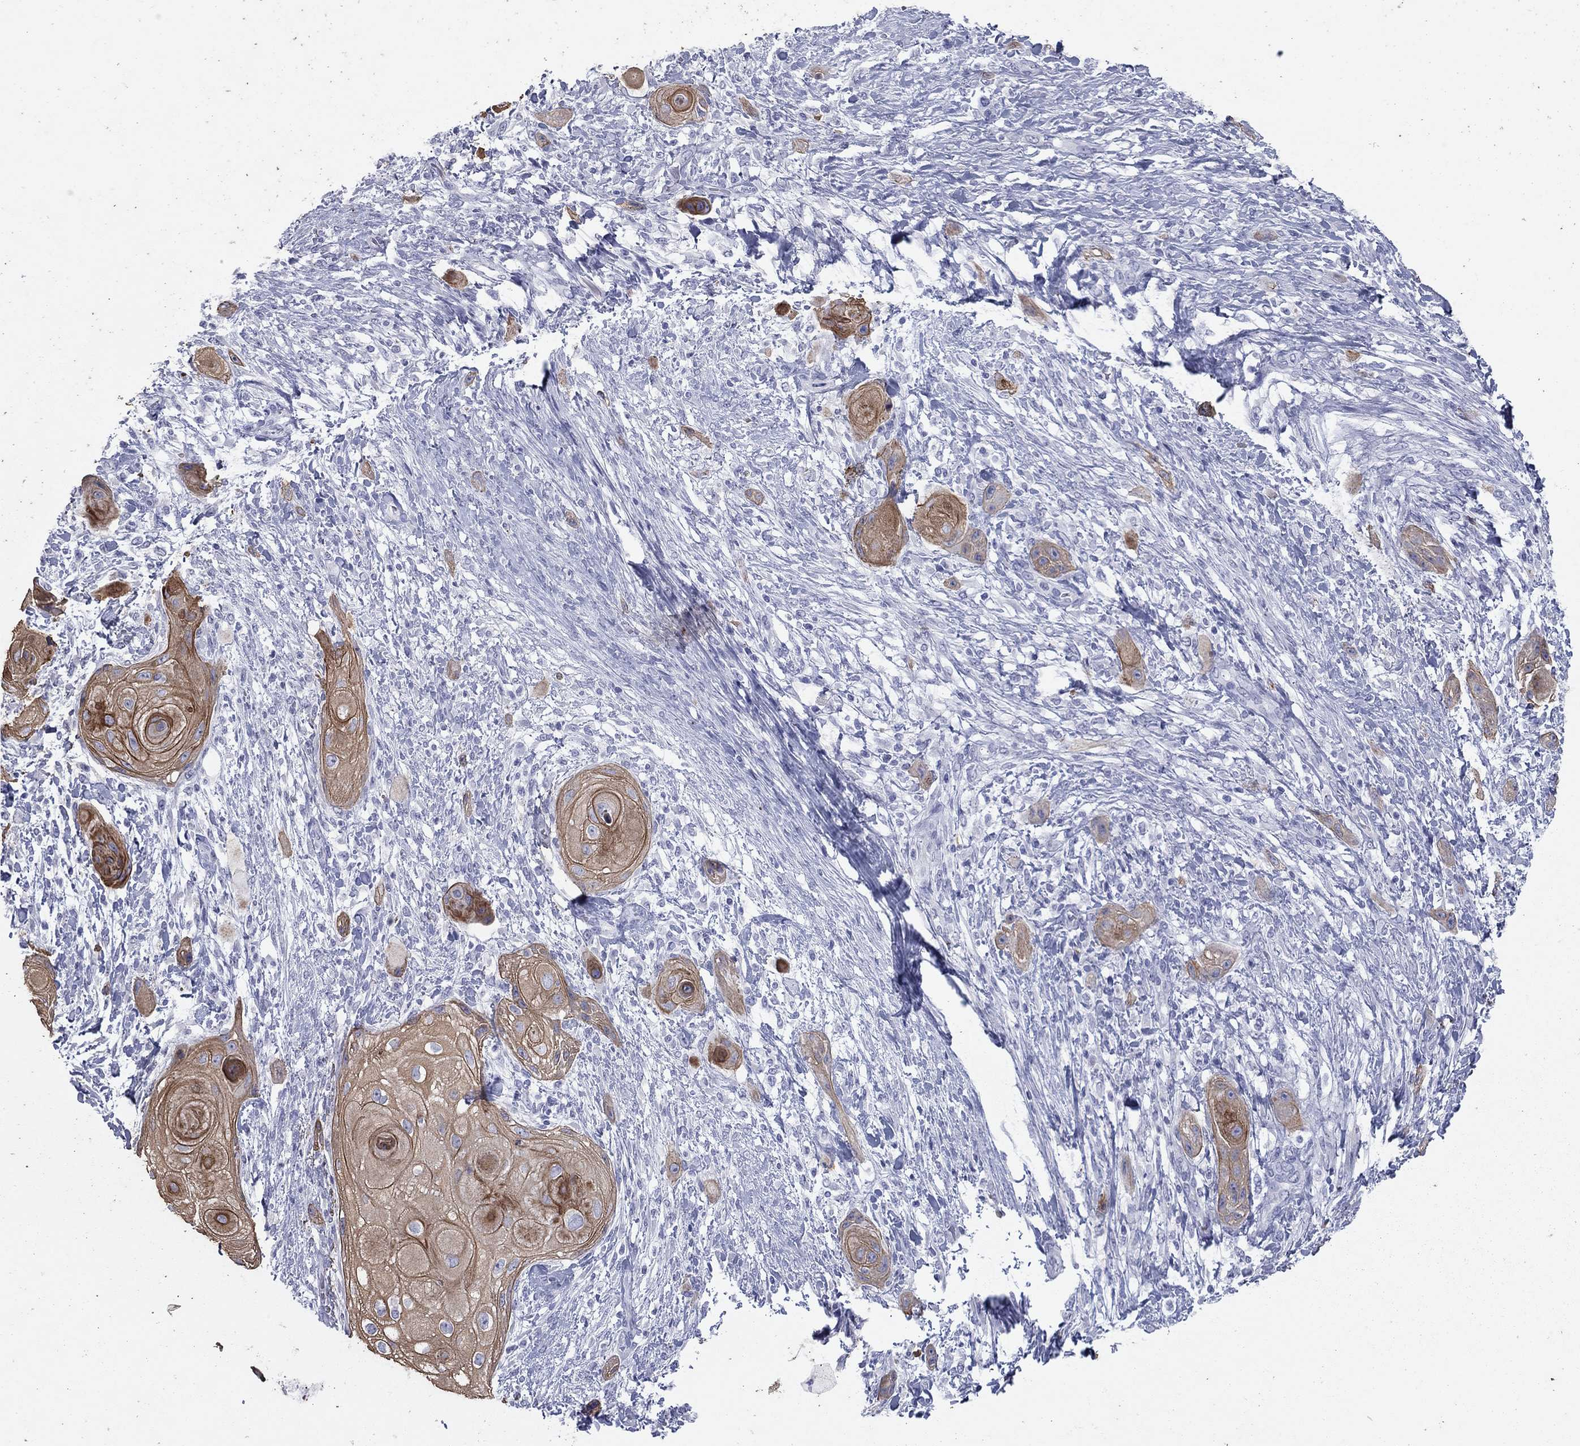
{"staining": {"intensity": "moderate", "quantity": ">75%", "location": "cytoplasmic/membranous"}, "tissue": "skin cancer", "cell_type": "Tumor cells", "image_type": "cancer", "snomed": [{"axis": "morphology", "description": "Squamous cell carcinoma, NOS"}, {"axis": "topography", "description": "Skin"}], "caption": "An immunohistochemistry histopathology image of neoplastic tissue is shown. Protein staining in brown shows moderate cytoplasmic/membranous positivity in skin cancer (squamous cell carcinoma) within tumor cells. (Brightfield microscopy of DAB IHC at high magnification).", "gene": "KRT75", "patient": {"sex": "male", "age": 62}}